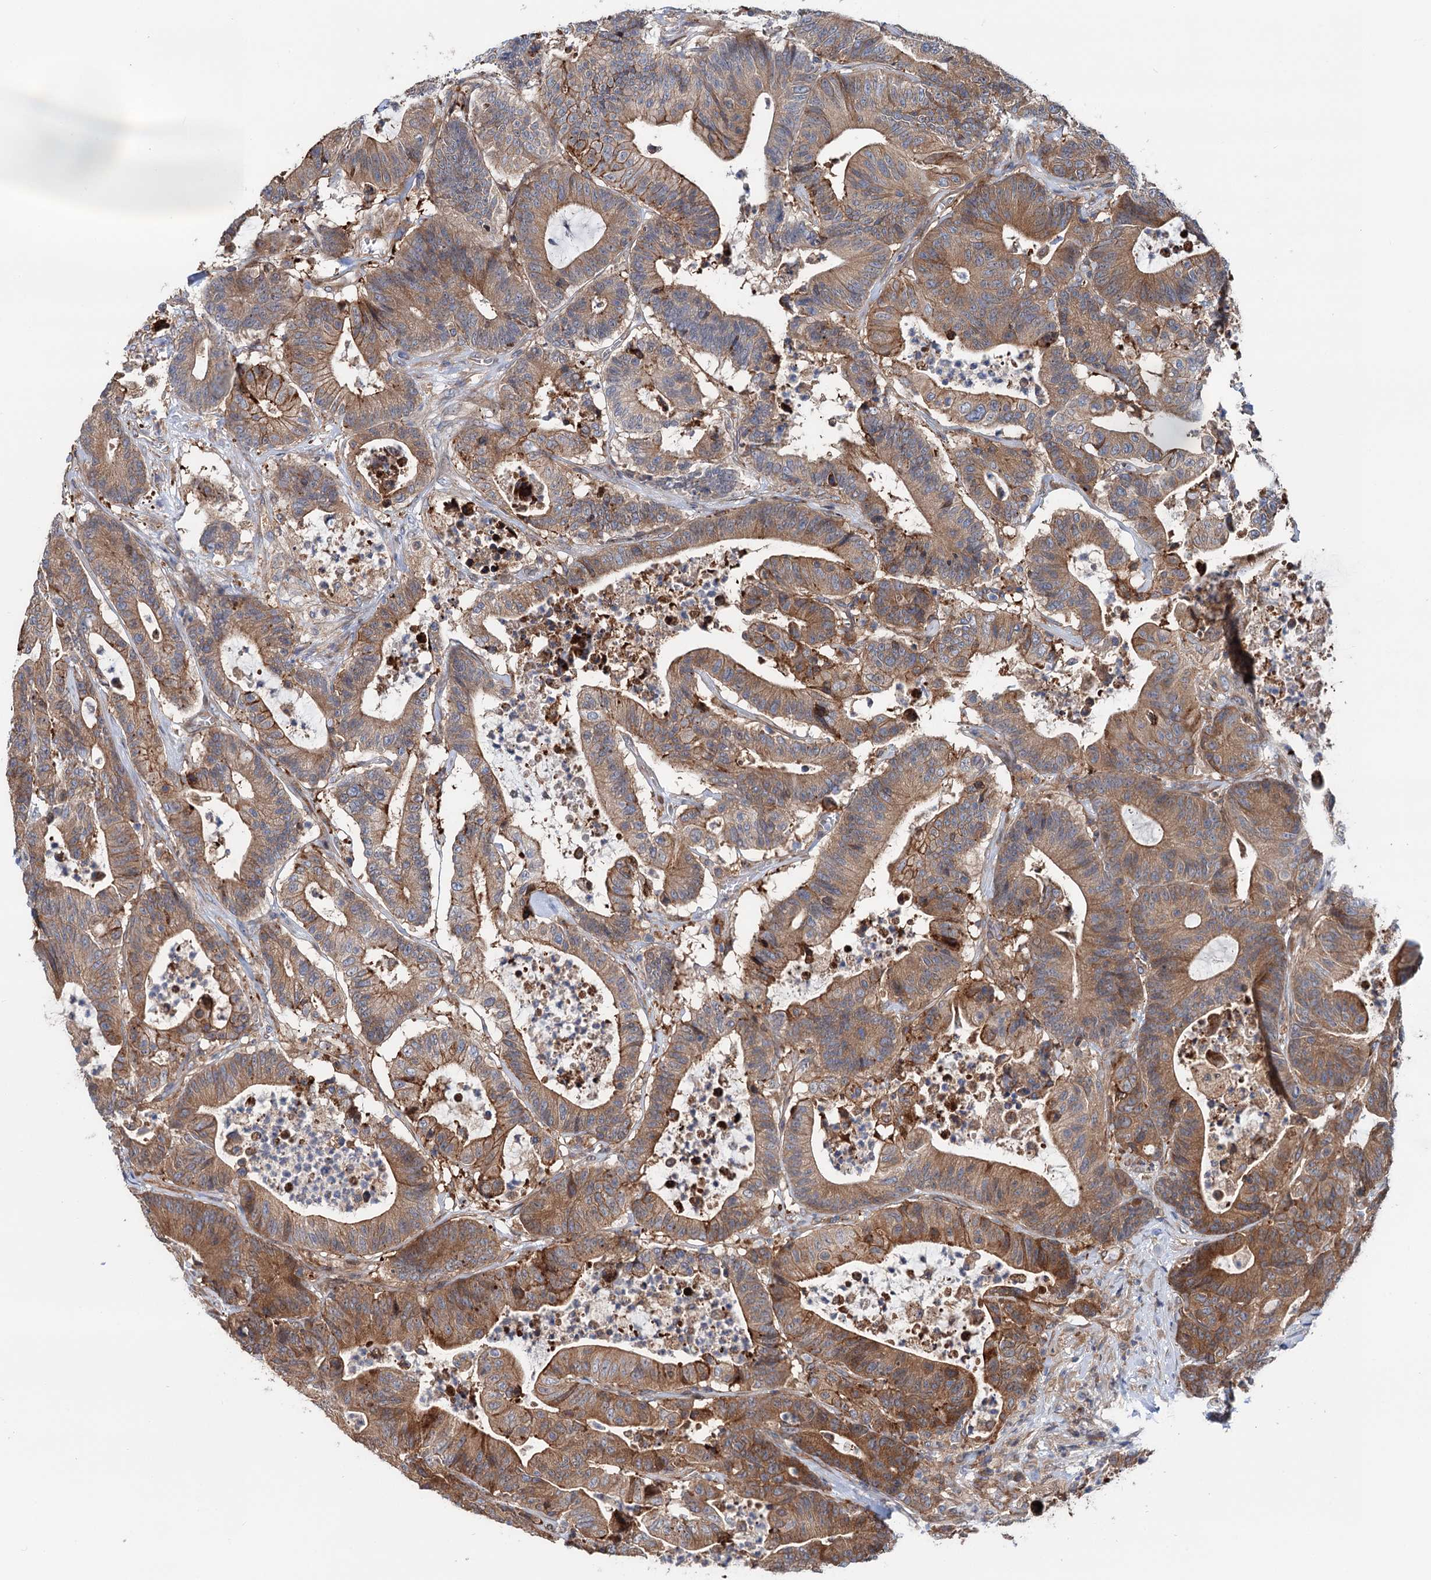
{"staining": {"intensity": "moderate", "quantity": ">75%", "location": "cytoplasmic/membranous"}, "tissue": "colorectal cancer", "cell_type": "Tumor cells", "image_type": "cancer", "snomed": [{"axis": "morphology", "description": "Adenocarcinoma, NOS"}, {"axis": "topography", "description": "Colon"}], "caption": "IHC staining of adenocarcinoma (colorectal), which displays medium levels of moderate cytoplasmic/membranous positivity in about >75% of tumor cells indicating moderate cytoplasmic/membranous protein staining. The staining was performed using DAB (3,3'-diaminobenzidine) (brown) for protein detection and nuclei were counterstained in hematoxylin (blue).", "gene": "PTDSS2", "patient": {"sex": "female", "age": 84}}